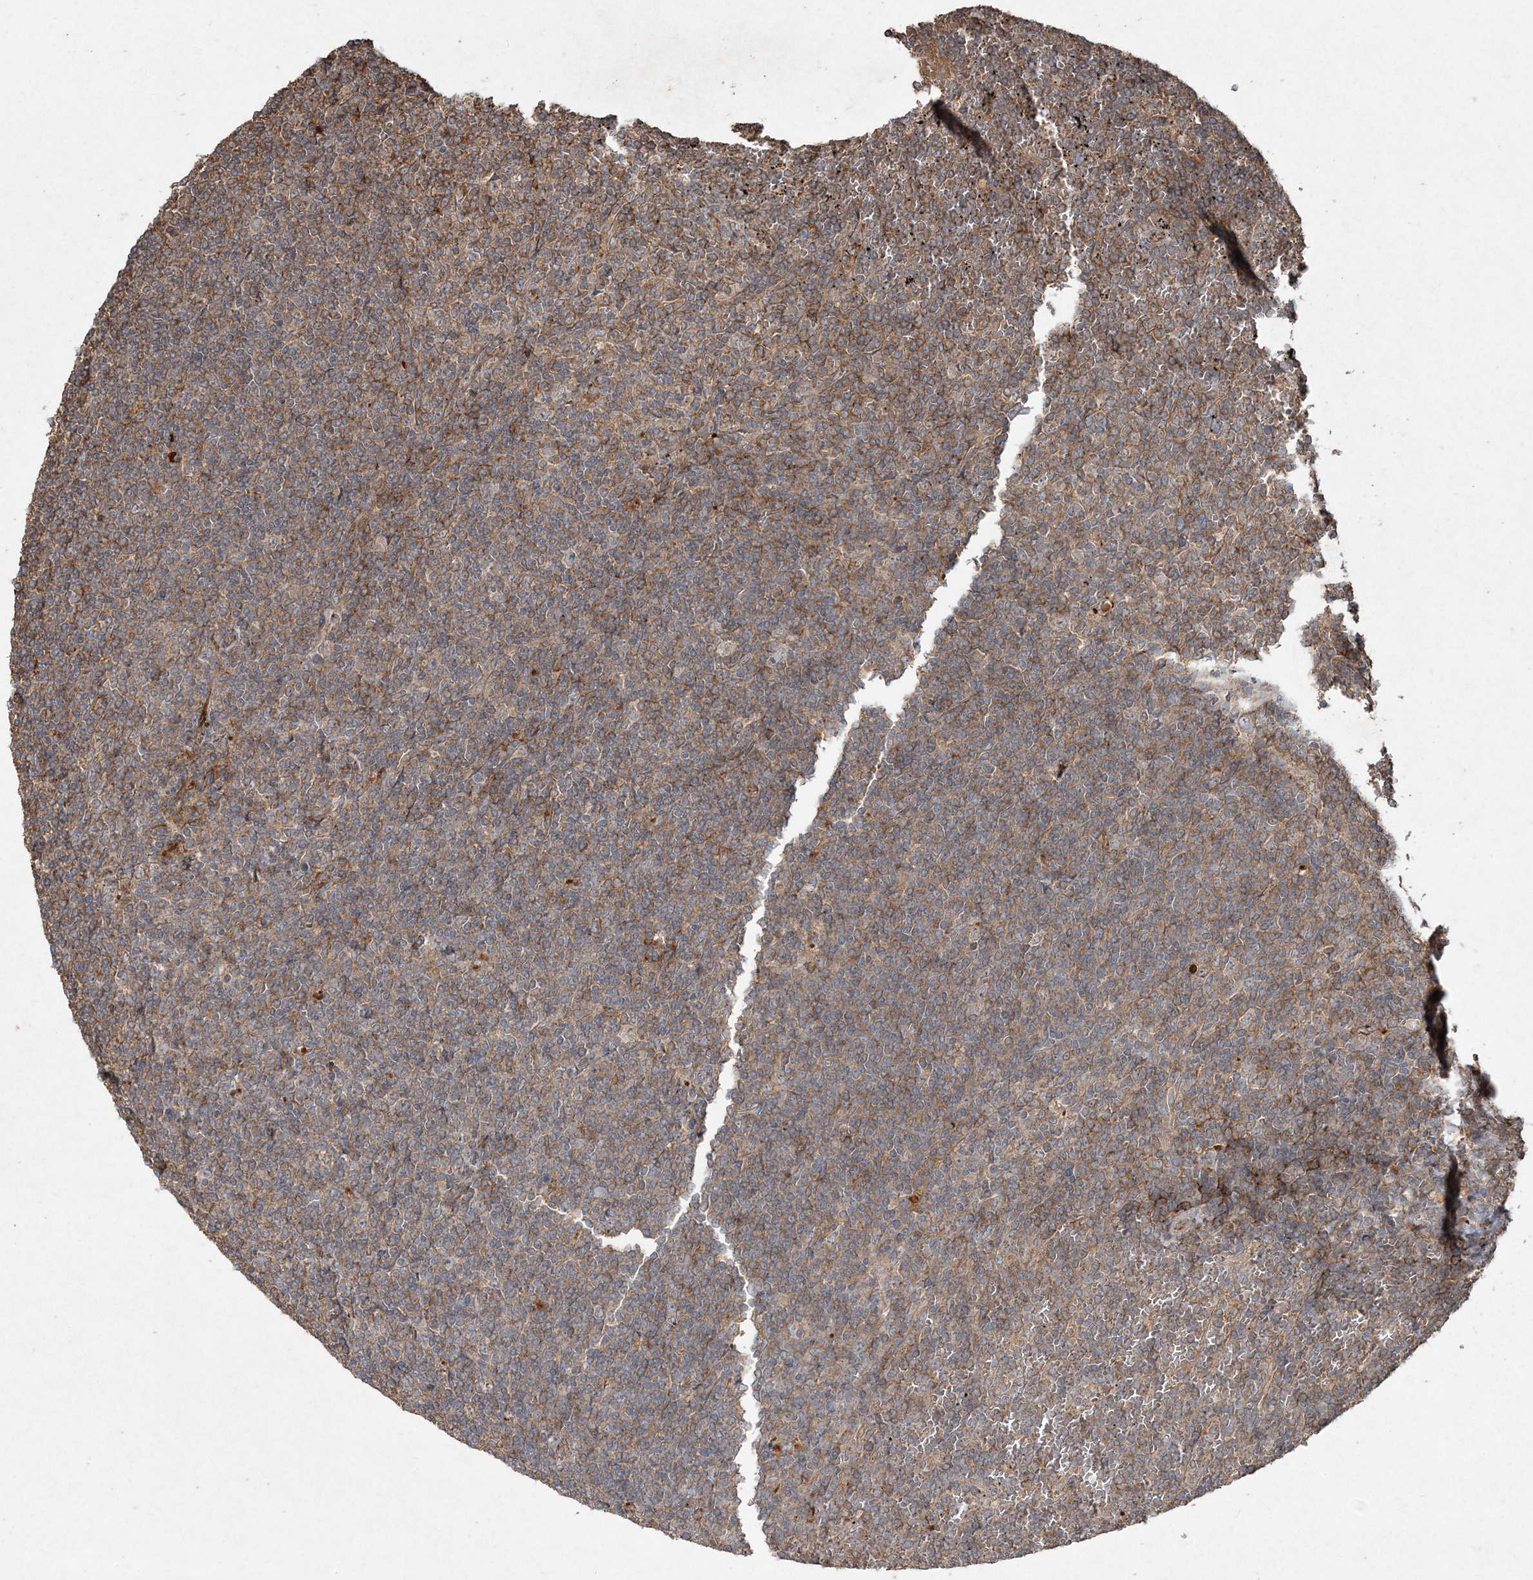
{"staining": {"intensity": "weak", "quantity": ">75%", "location": "cytoplasmic/membranous"}, "tissue": "lymphoma", "cell_type": "Tumor cells", "image_type": "cancer", "snomed": [{"axis": "morphology", "description": "Malignant lymphoma, non-Hodgkin's type, Low grade"}, {"axis": "topography", "description": "Spleen"}], "caption": "A brown stain labels weak cytoplasmic/membranous positivity of a protein in human malignant lymphoma, non-Hodgkin's type (low-grade) tumor cells. Ihc stains the protein in brown and the nuclei are stained blue.", "gene": "SPRY1", "patient": {"sex": "female", "age": 19}}